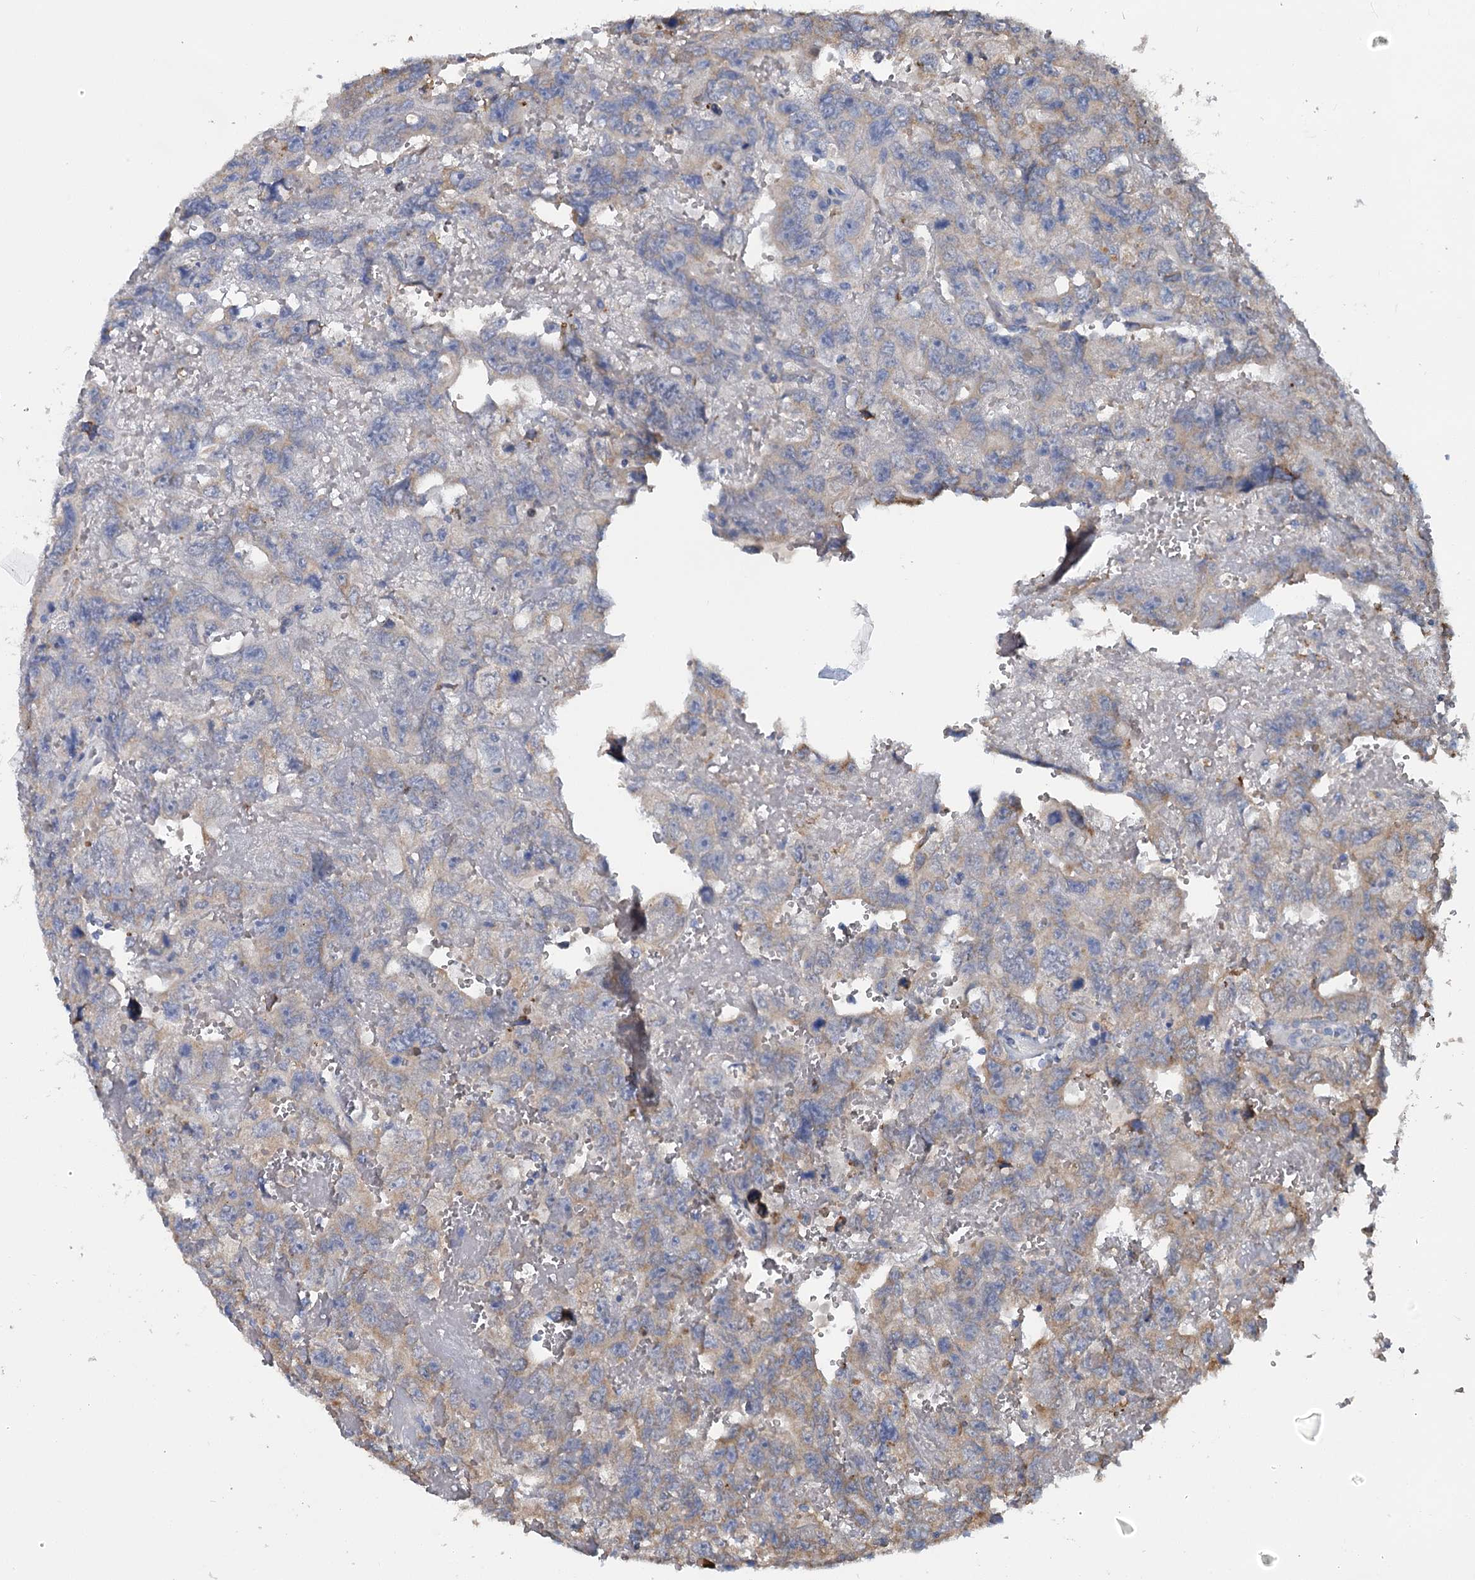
{"staining": {"intensity": "weak", "quantity": "25%-75%", "location": "cytoplasmic/membranous"}, "tissue": "testis cancer", "cell_type": "Tumor cells", "image_type": "cancer", "snomed": [{"axis": "morphology", "description": "Carcinoma, Embryonal, NOS"}, {"axis": "topography", "description": "Testis"}], "caption": "Brown immunohistochemical staining in human testis cancer (embryonal carcinoma) exhibits weak cytoplasmic/membranous positivity in approximately 25%-75% of tumor cells. The protein is shown in brown color, while the nuclei are stained blue.", "gene": "ANKRD16", "patient": {"sex": "male", "age": 45}}